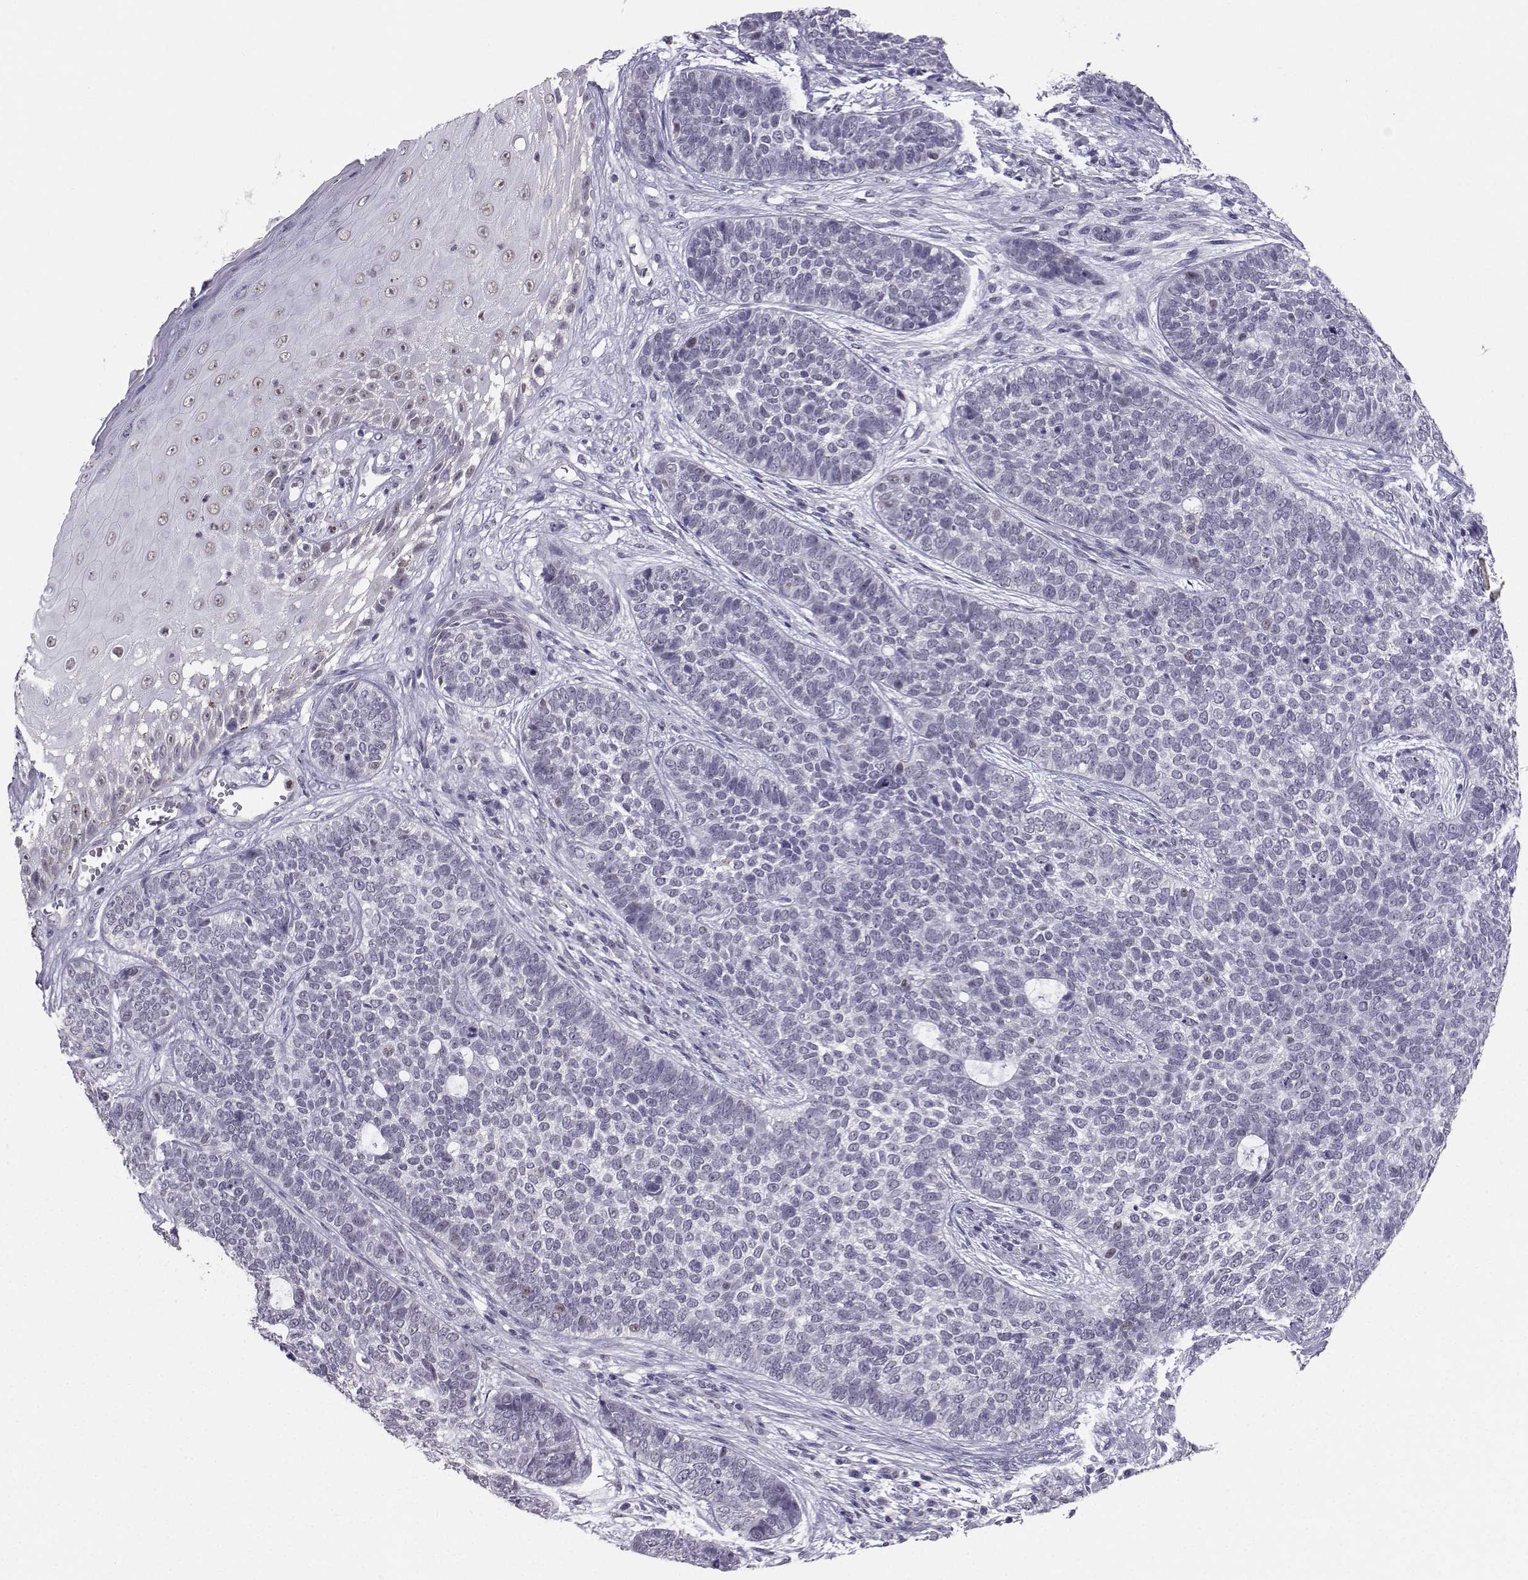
{"staining": {"intensity": "negative", "quantity": "none", "location": "none"}, "tissue": "skin cancer", "cell_type": "Tumor cells", "image_type": "cancer", "snomed": [{"axis": "morphology", "description": "Basal cell carcinoma"}, {"axis": "topography", "description": "Skin"}], "caption": "The photomicrograph reveals no significant expression in tumor cells of skin basal cell carcinoma.", "gene": "TEDC2", "patient": {"sex": "female", "age": 69}}